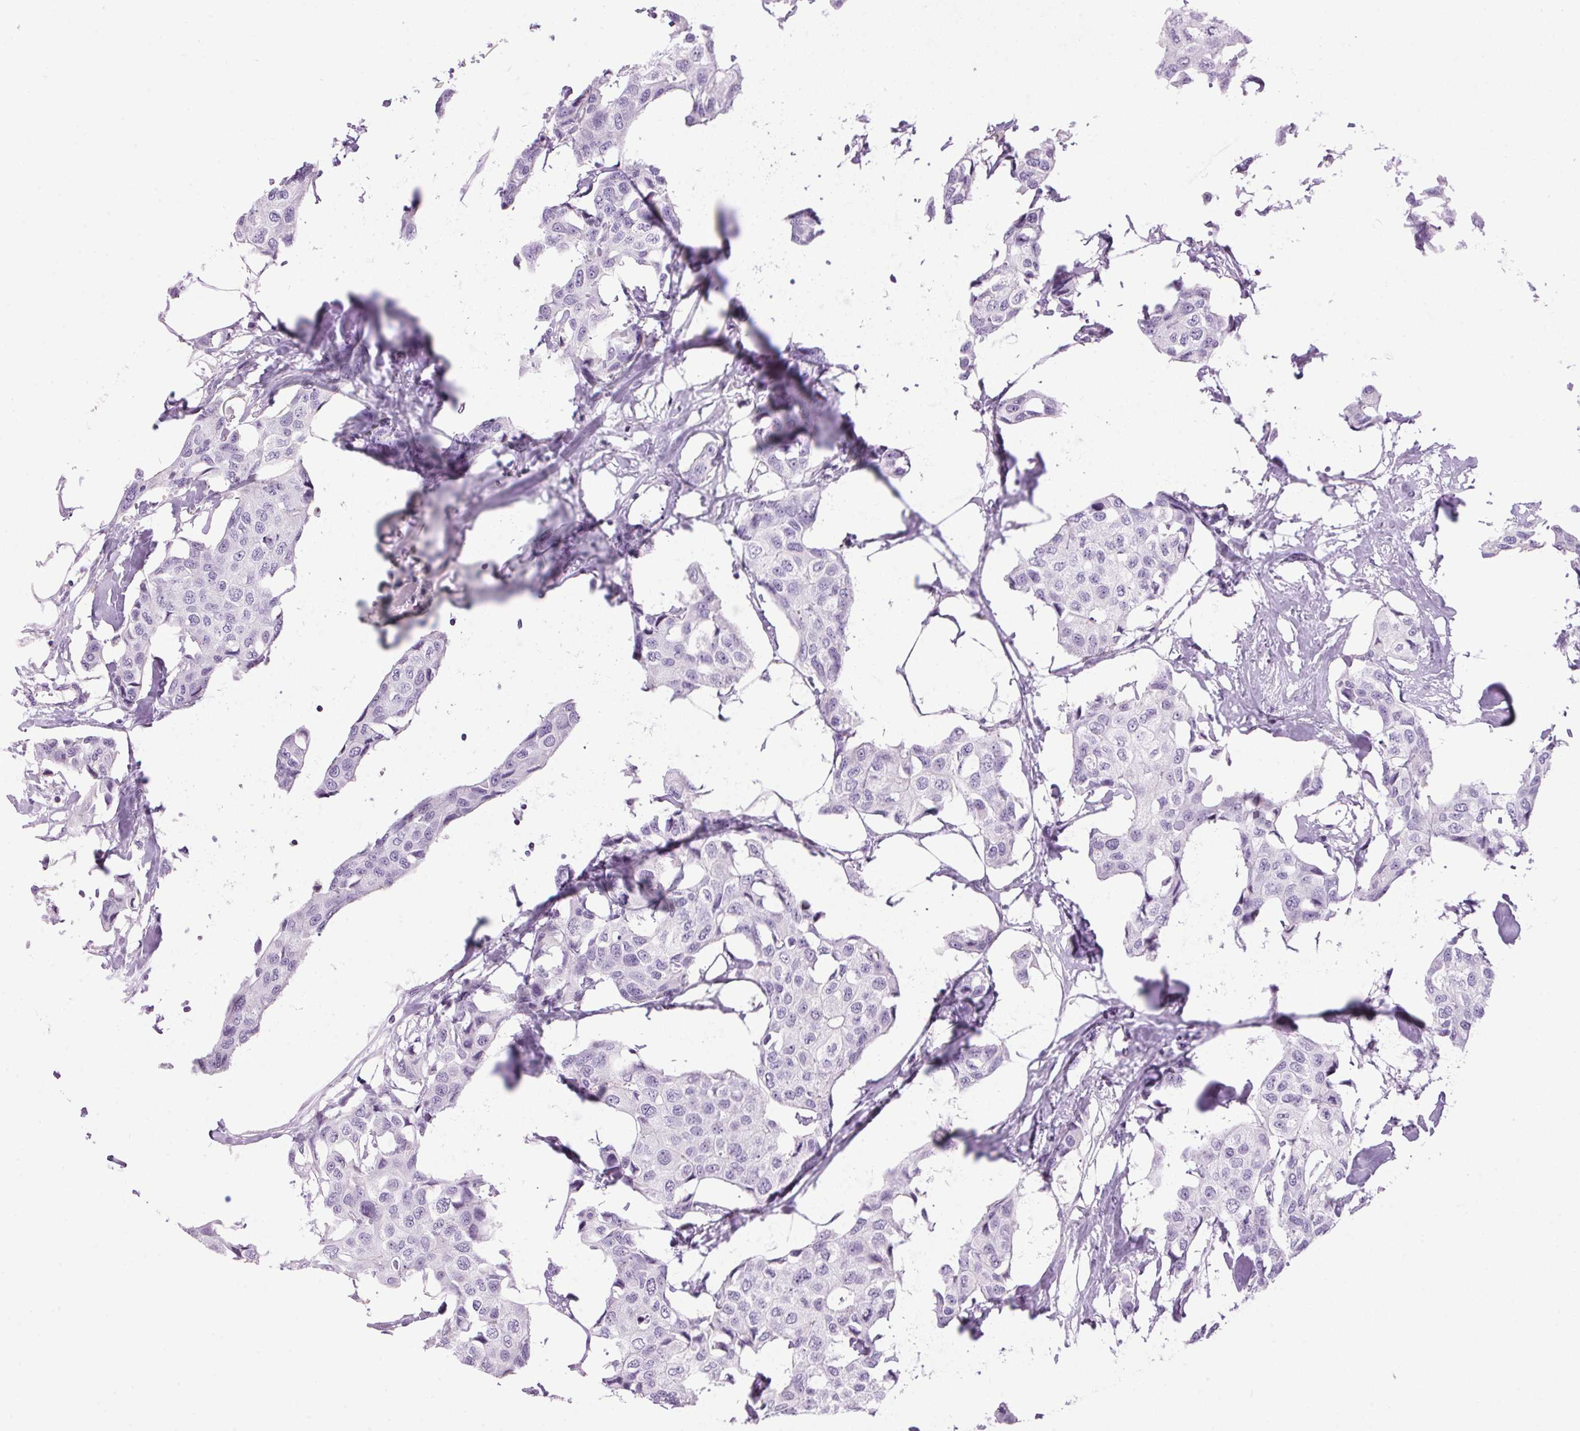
{"staining": {"intensity": "negative", "quantity": "none", "location": "none"}, "tissue": "breast cancer", "cell_type": "Tumor cells", "image_type": "cancer", "snomed": [{"axis": "morphology", "description": "Duct carcinoma"}, {"axis": "topography", "description": "Breast"}], "caption": "Tumor cells are negative for protein expression in human invasive ductal carcinoma (breast).", "gene": "TMEM88B", "patient": {"sex": "female", "age": 80}}